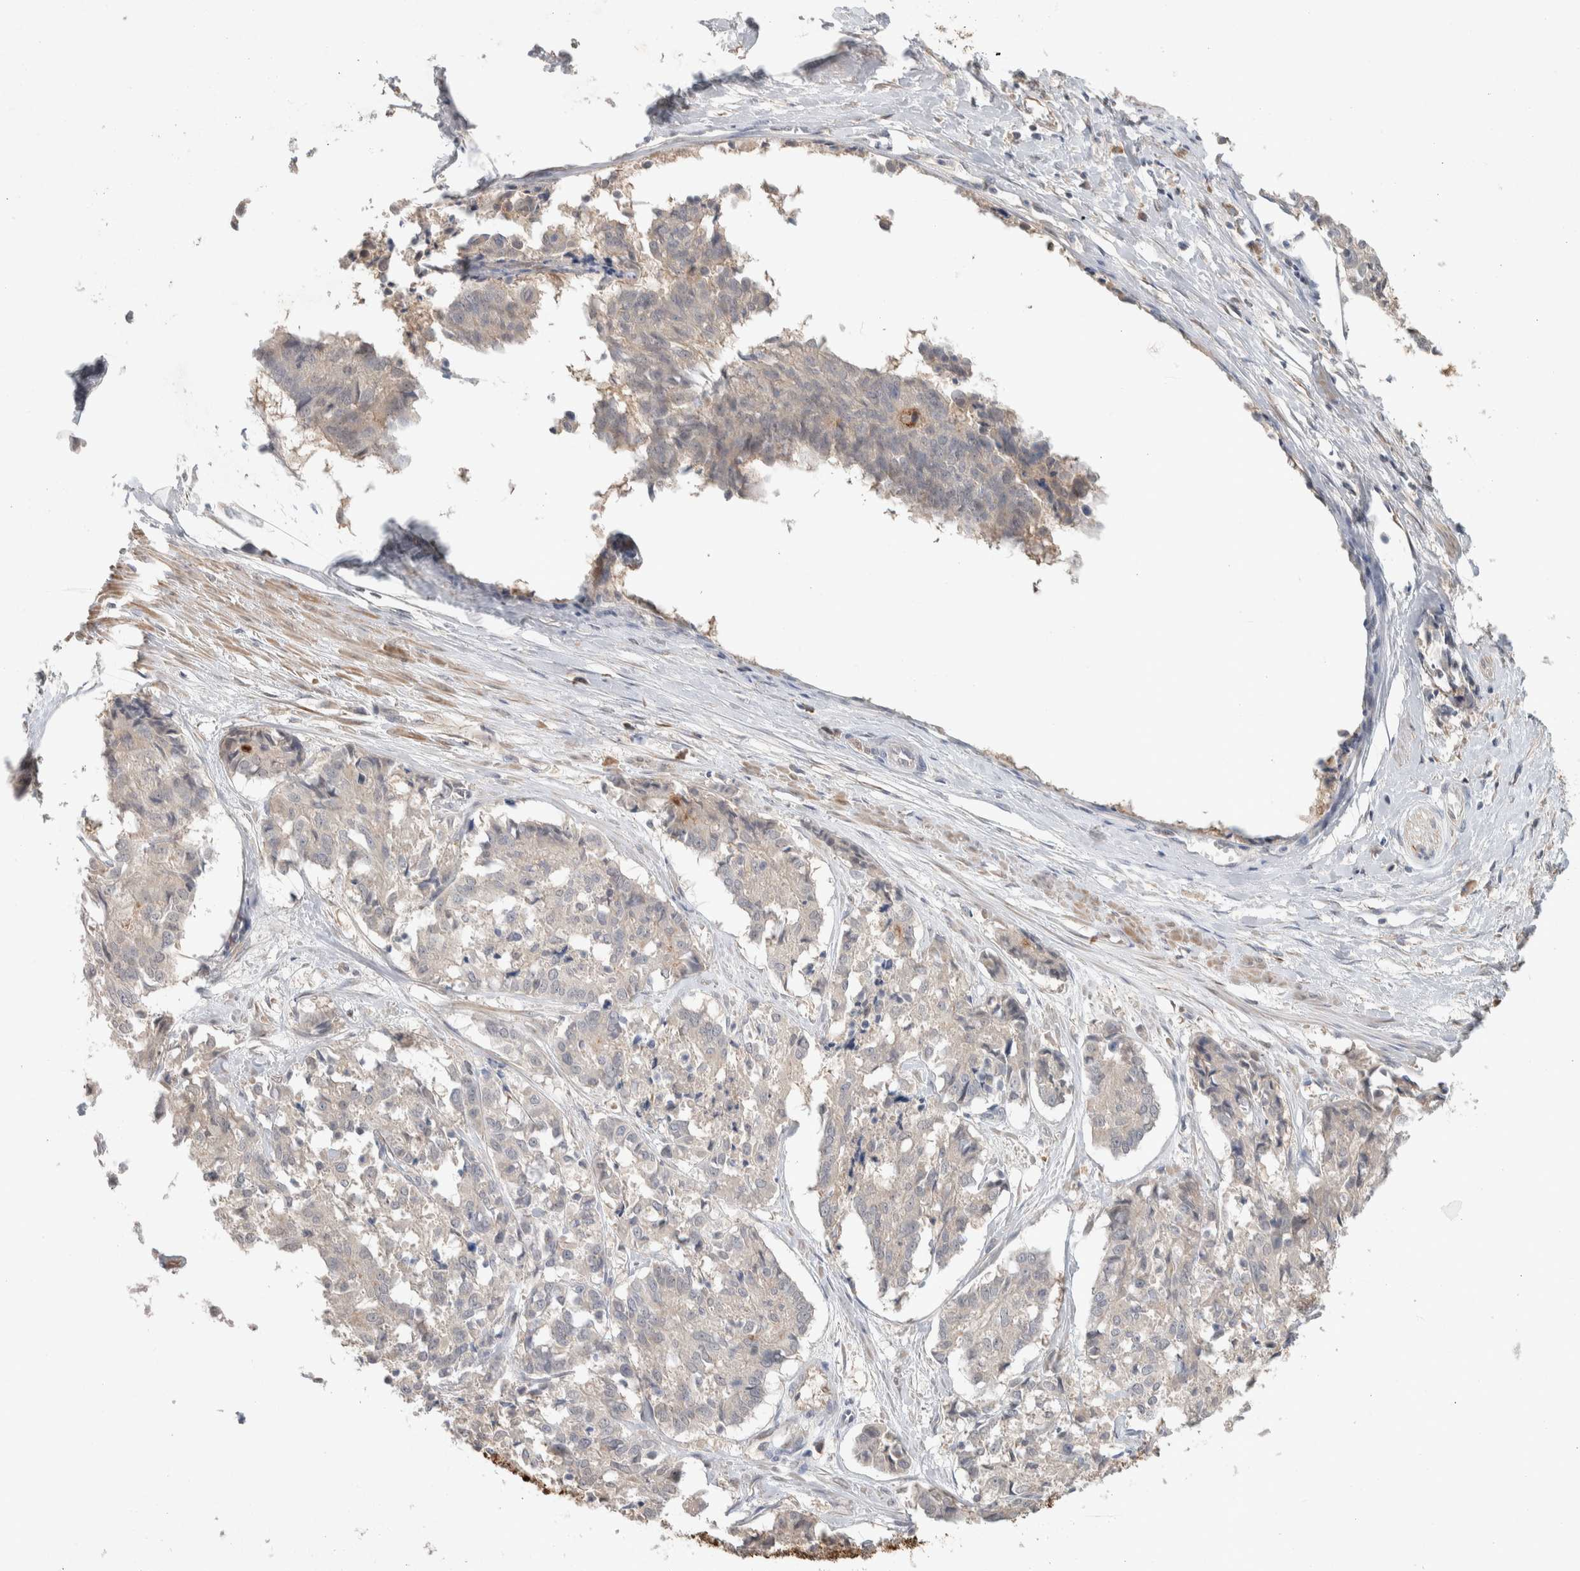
{"staining": {"intensity": "negative", "quantity": "none", "location": "none"}, "tissue": "cervical cancer", "cell_type": "Tumor cells", "image_type": "cancer", "snomed": [{"axis": "morphology", "description": "Squamous cell carcinoma, NOS"}, {"axis": "topography", "description": "Cervix"}], "caption": "Immunohistochemical staining of squamous cell carcinoma (cervical) reveals no significant staining in tumor cells.", "gene": "DEPTOR", "patient": {"sex": "female", "age": 35}}